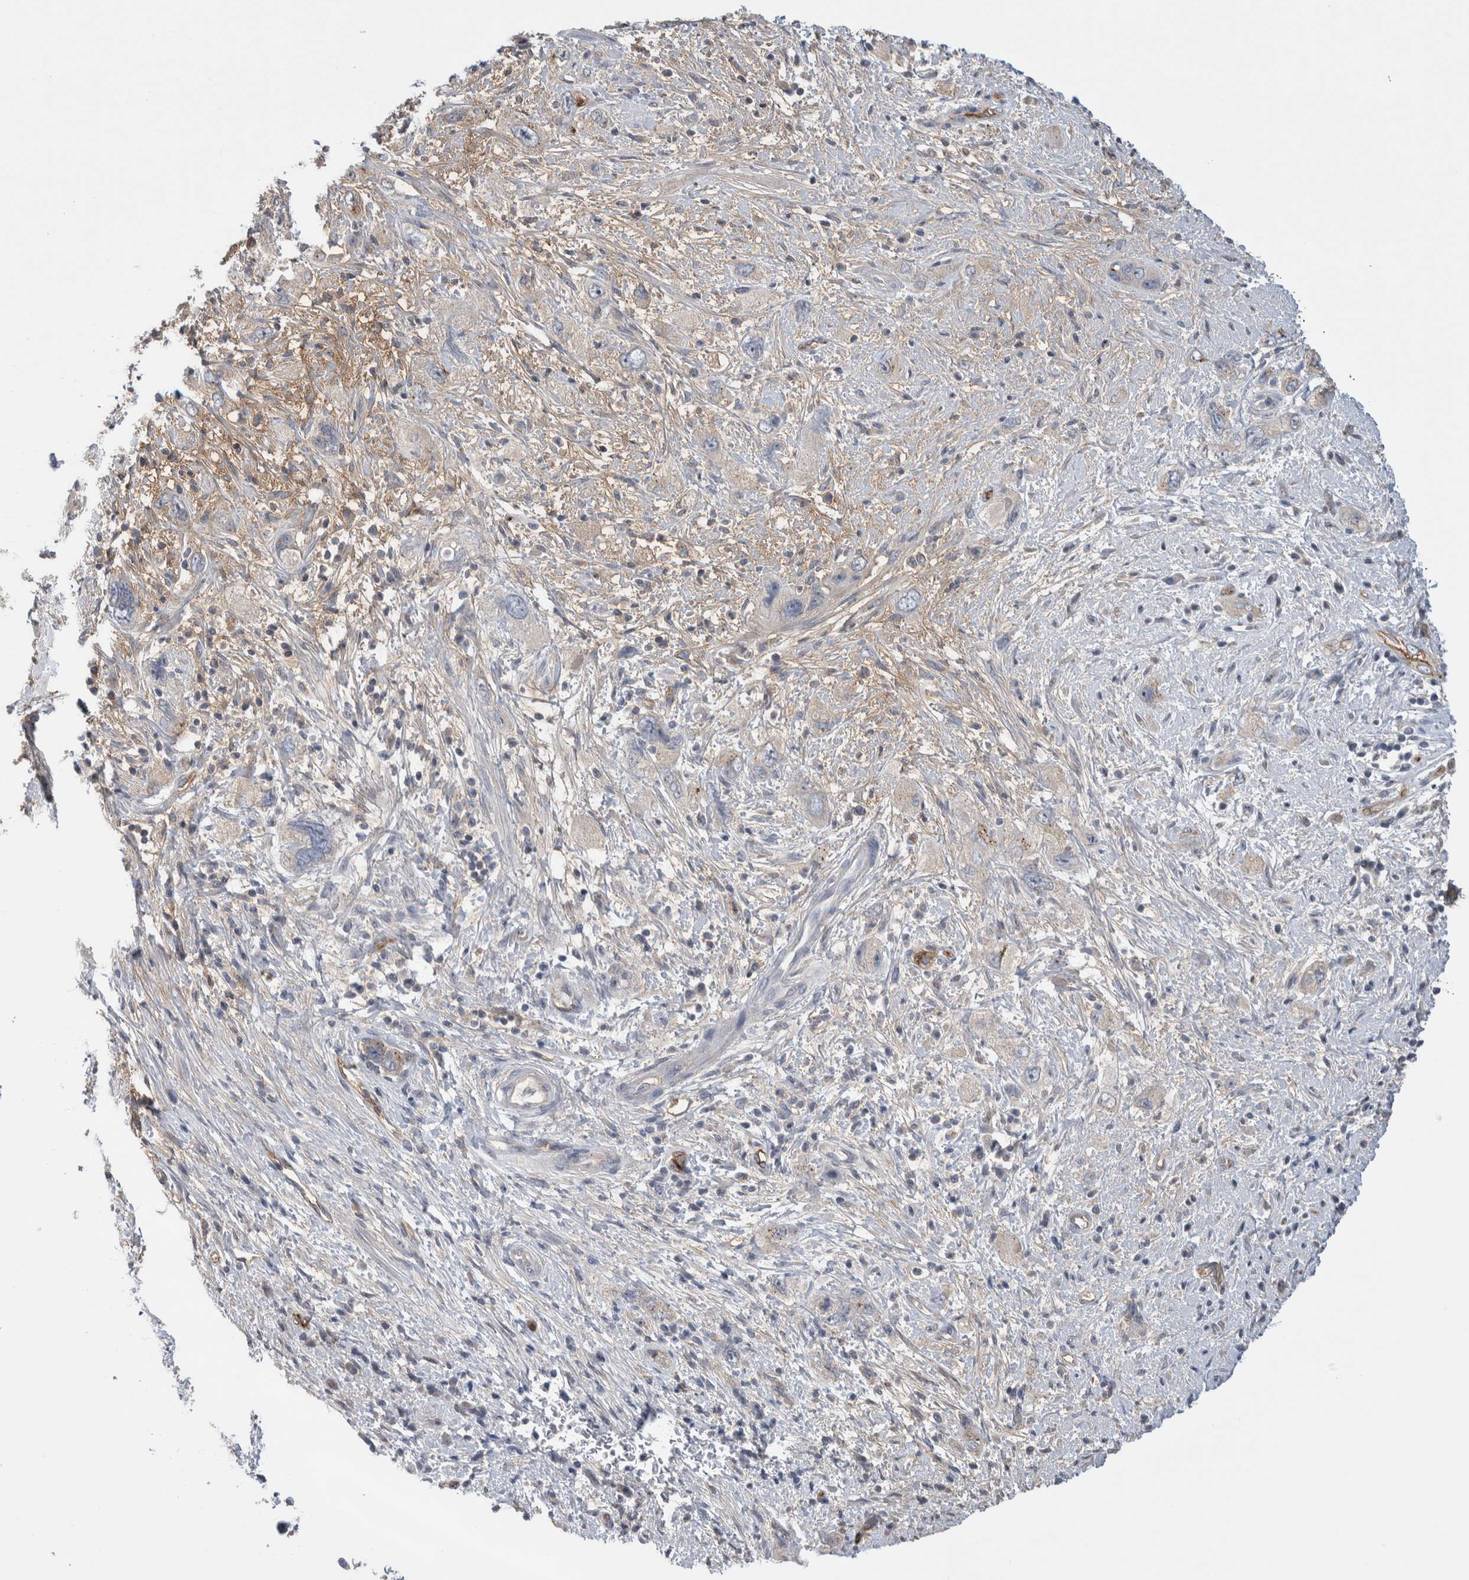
{"staining": {"intensity": "negative", "quantity": "none", "location": "none"}, "tissue": "pancreatic cancer", "cell_type": "Tumor cells", "image_type": "cancer", "snomed": [{"axis": "morphology", "description": "Adenocarcinoma, NOS"}, {"axis": "topography", "description": "Pancreas"}], "caption": "The image exhibits no significant staining in tumor cells of adenocarcinoma (pancreatic).", "gene": "CEP131", "patient": {"sex": "female", "age": 73}}